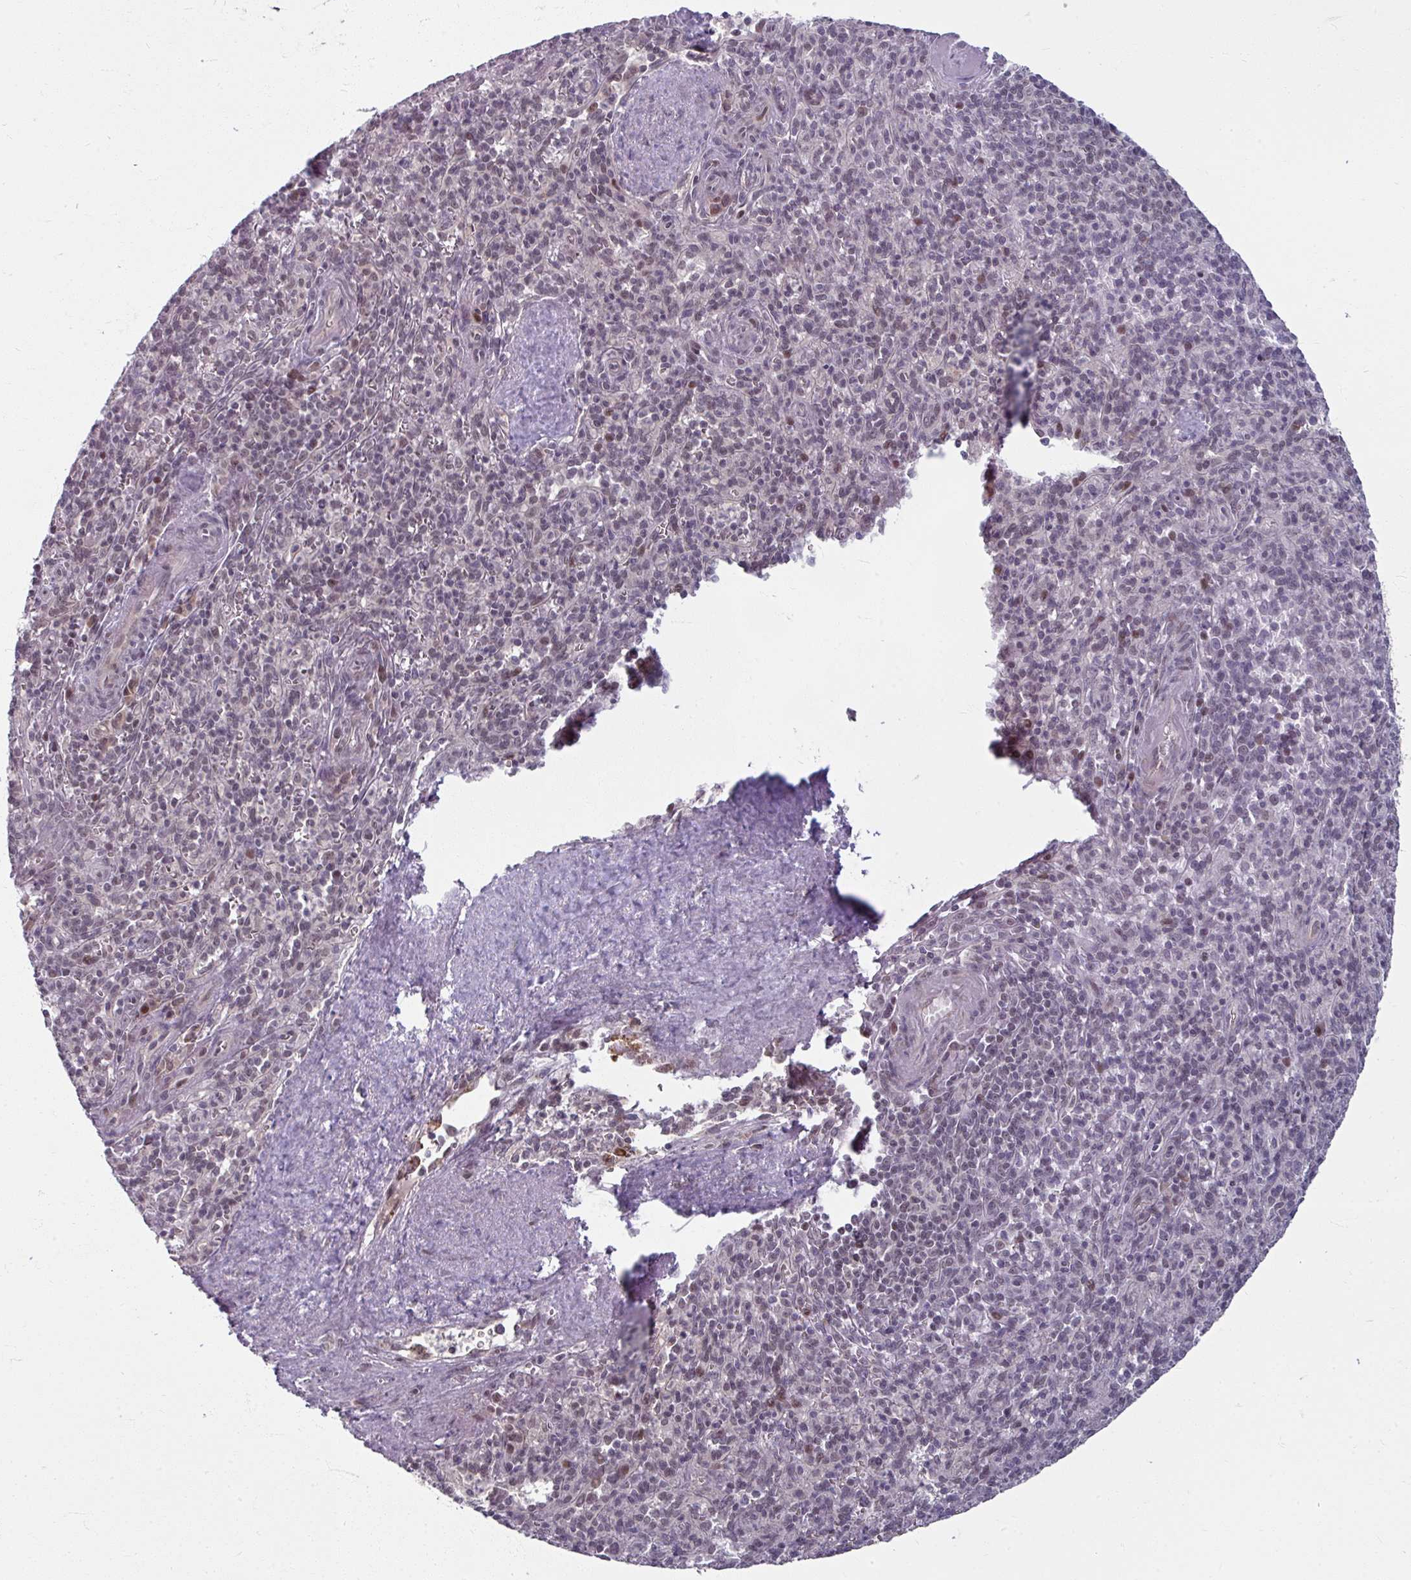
{"staining": {"intensity": "weak", "quantity": "25%-75%", "location": "nuclear"}, "tissue": "spleen", "cell_type": "Cells in red pulp", "image_type": "normal", "snomed": [{"axis": "morphology", "description": "Normal tissue, NOS"}, {"axis": "topography", "description": "Spleen"}], "caption": "Immunohistochemical staining of unremarkable spleen demonstrates low levels of weak nuclear staining in approximately 25%-75% of cells in red pulp.", "gene": "KLC3", "patient": {"sex": "female", "age": 70}}